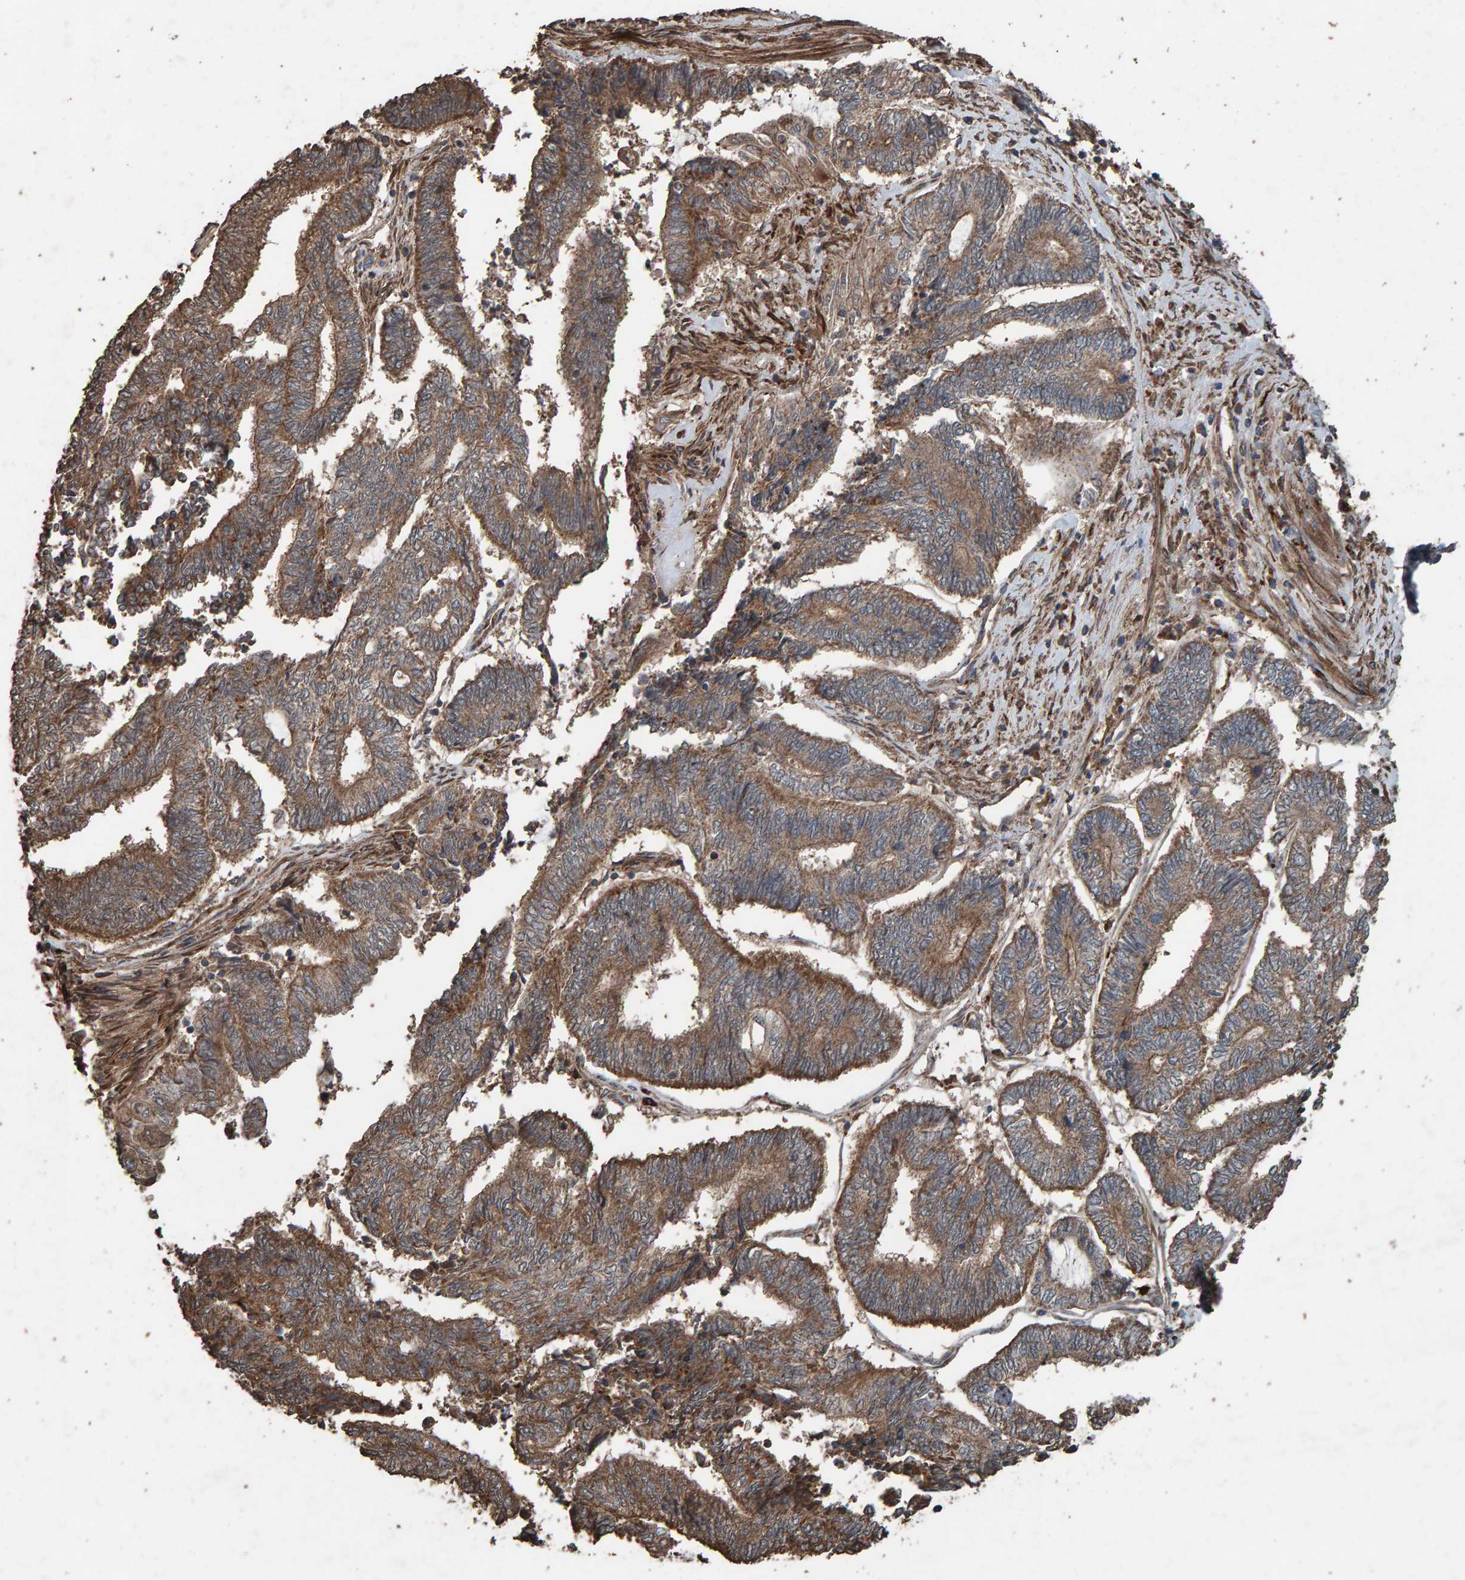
{"staining": {"intensity": "moderate", "quantity": ">75%", "location": "cytoplasmic/membranous"}, "tissue": "endometrial cancer", "cell_type": "Tumor cells", "image_type": "cancer", "snomed": [{"axis": "morphology", "description": "Adenocarcinoma, NOS"}, {"axis": "topography", "description": "Uterus"}, {"axis": "topography", "description": "Endometrium"}], "caption": "Protein expression analysis of endometrial adenocarcinoma shows moderate cytoplasmic/membranous staining in approximately >75% of tumor cells. Immunohistochemistry stains the protein of interest in brown and the nuclei are stained blue.", "gene": "DUS1L", "patient": {"sex": "female", "age": 70}}